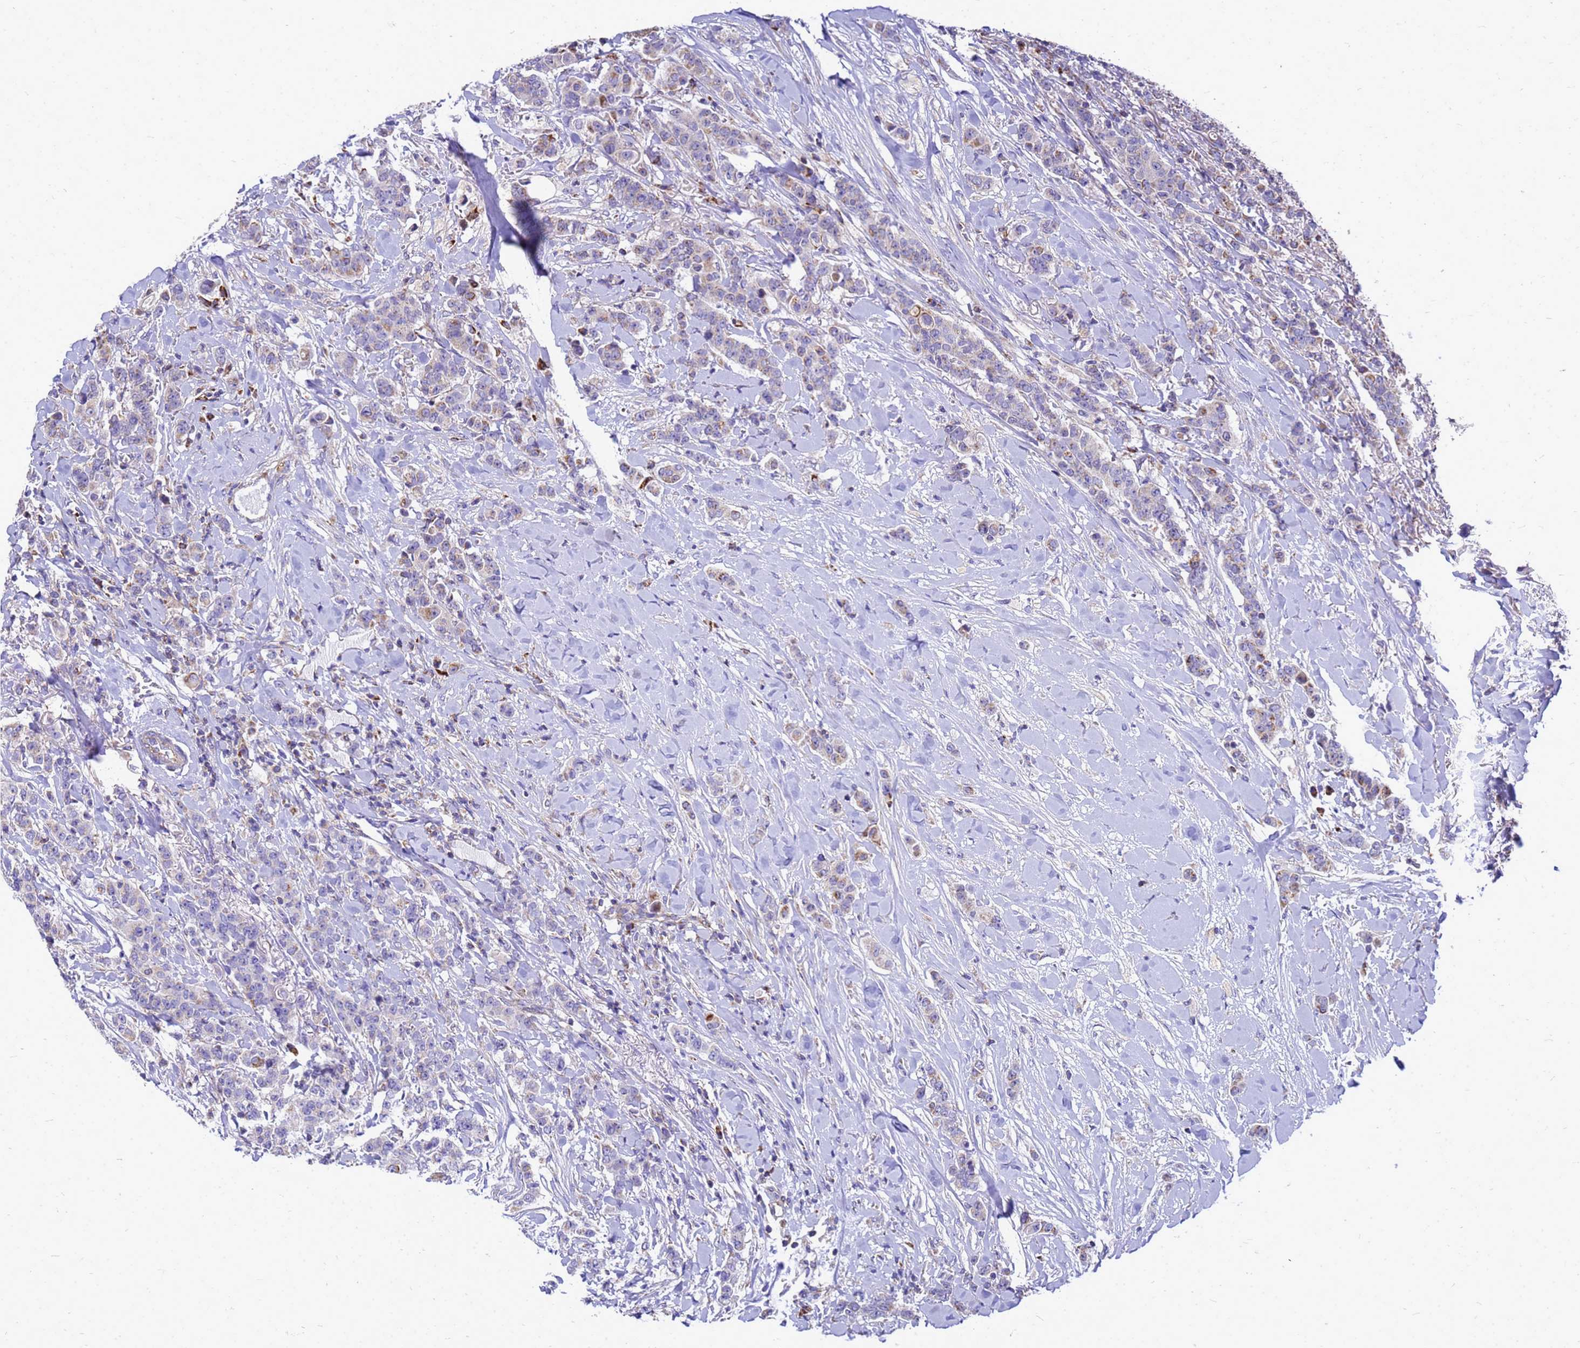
{"staining": {"intensity": "weak", "quantity": "<25%", "location": "cytoplasmic/membranous"}, "tissue": "breast cancer", "cell_type": "Tumor cells", "image_type": "cancer", "snomed": [{"axis": "morphology", "description": "Duct carcinoma"}, {"axis": "topography", "description": "Breast"}], "caption": "Human invasive ductal carcinoma (breast) stained for a protein using IHC demonstrates no positivity in tumor cells.", "gene": "CMC4", "patient": {"sex": "female", "age": 40}}